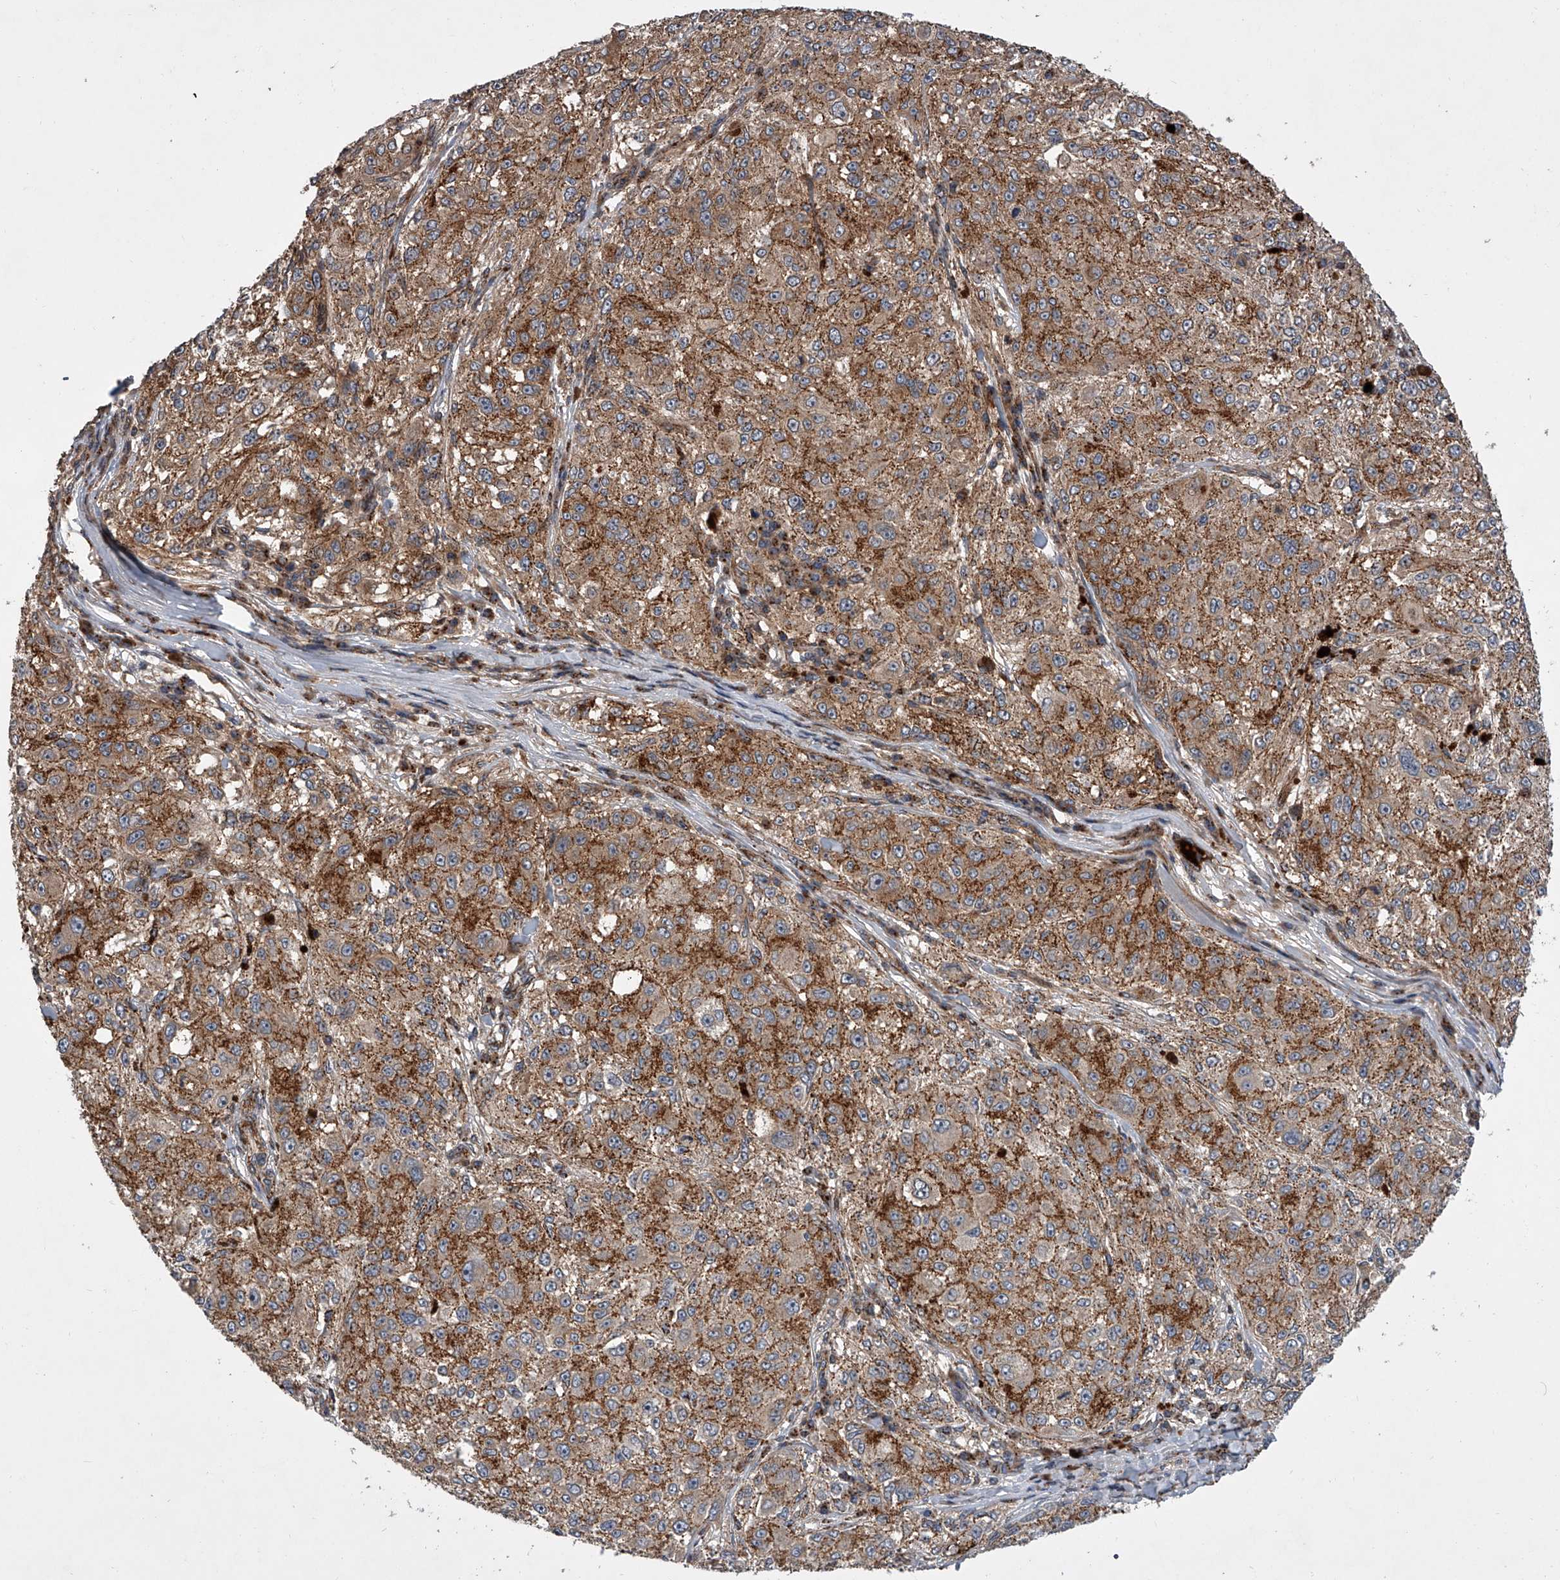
{"staining": {"intensity": "weak", "quantity": ">75%", "location": "cytoplasmic/membranous"}, "tissue": "melanoma", "cell_type": "Tumor cells", "image_type": "cancer", "snomed": [{"axis": "morphology", "description": "Necrosis, NOS"}, {"axis": "morphology", "description": "Malignant melanoma, NOS"}, {"axis": "topography", "description": "Skin"}], "caption": "Immunohistochemical staining of human malignant melanoma displays low levels of weak cytoplasmic/membranous protein staining in about >75% of tumor cells.", "gene": "USP47", "patient": {"sex": "female", "age": 87}}